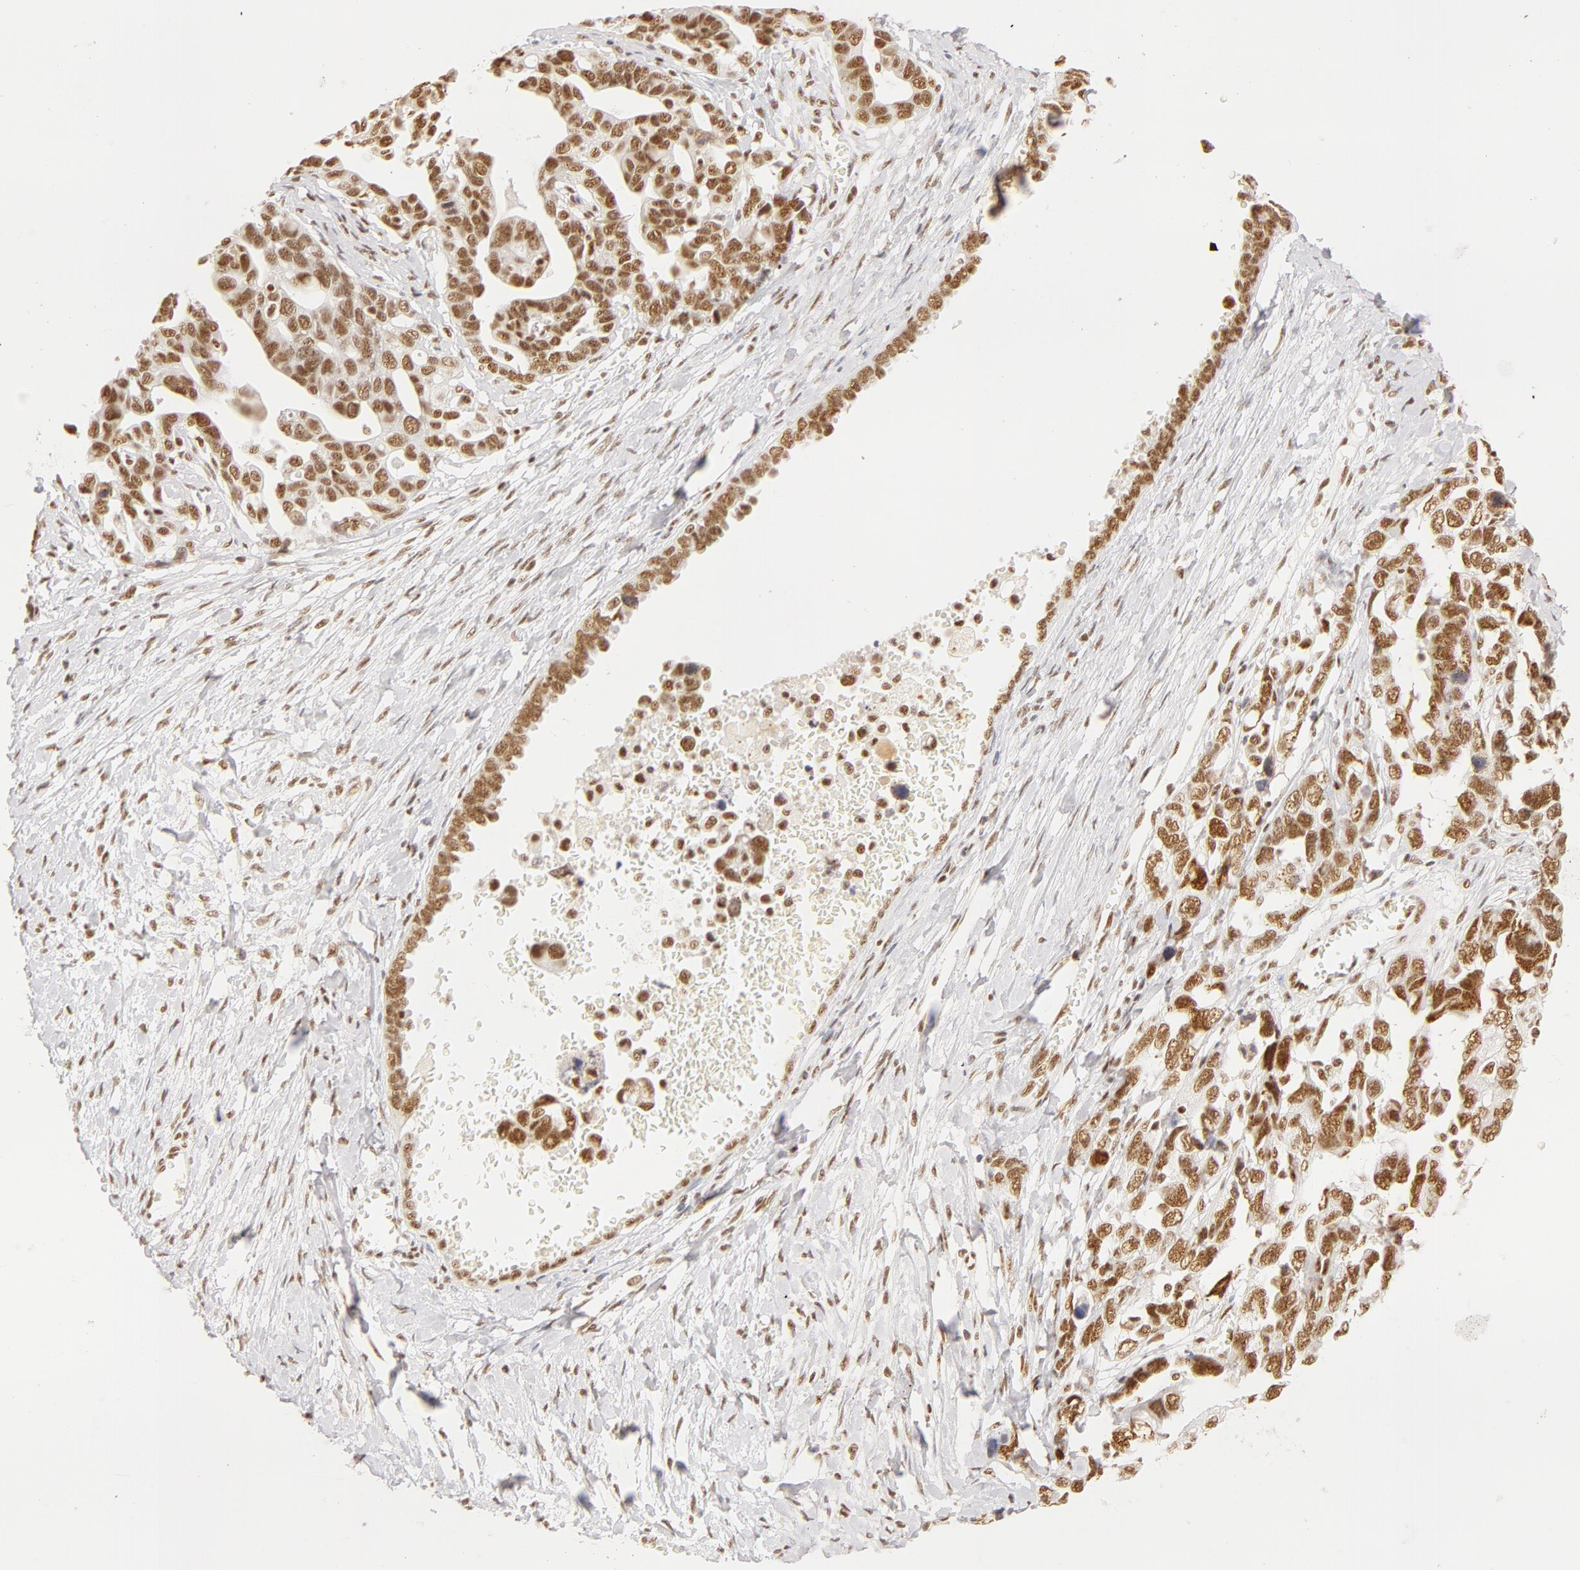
{"staining": {"intensity": "moderate", "quantity": ">75%", "location": "nuclear"}, "tissue": "ovarian cancer", "cell_type": "Tumor cells", "image_type": "cancer", "snomed": [{"axis": "morphology", "description": "Cystadenocarcinoma, serous, NOS"}, {"axis": "topography", "description": "Ovary"}], "caption": "Immunohistochemical staining of human ovarian cancer (serous cystadenocarcinoma) displays medium levels of moderate nuclear positivity in approximately >75% of tumor cells.", "gene": "RBM39", "patient": {"sex": "female", "age": 69}}